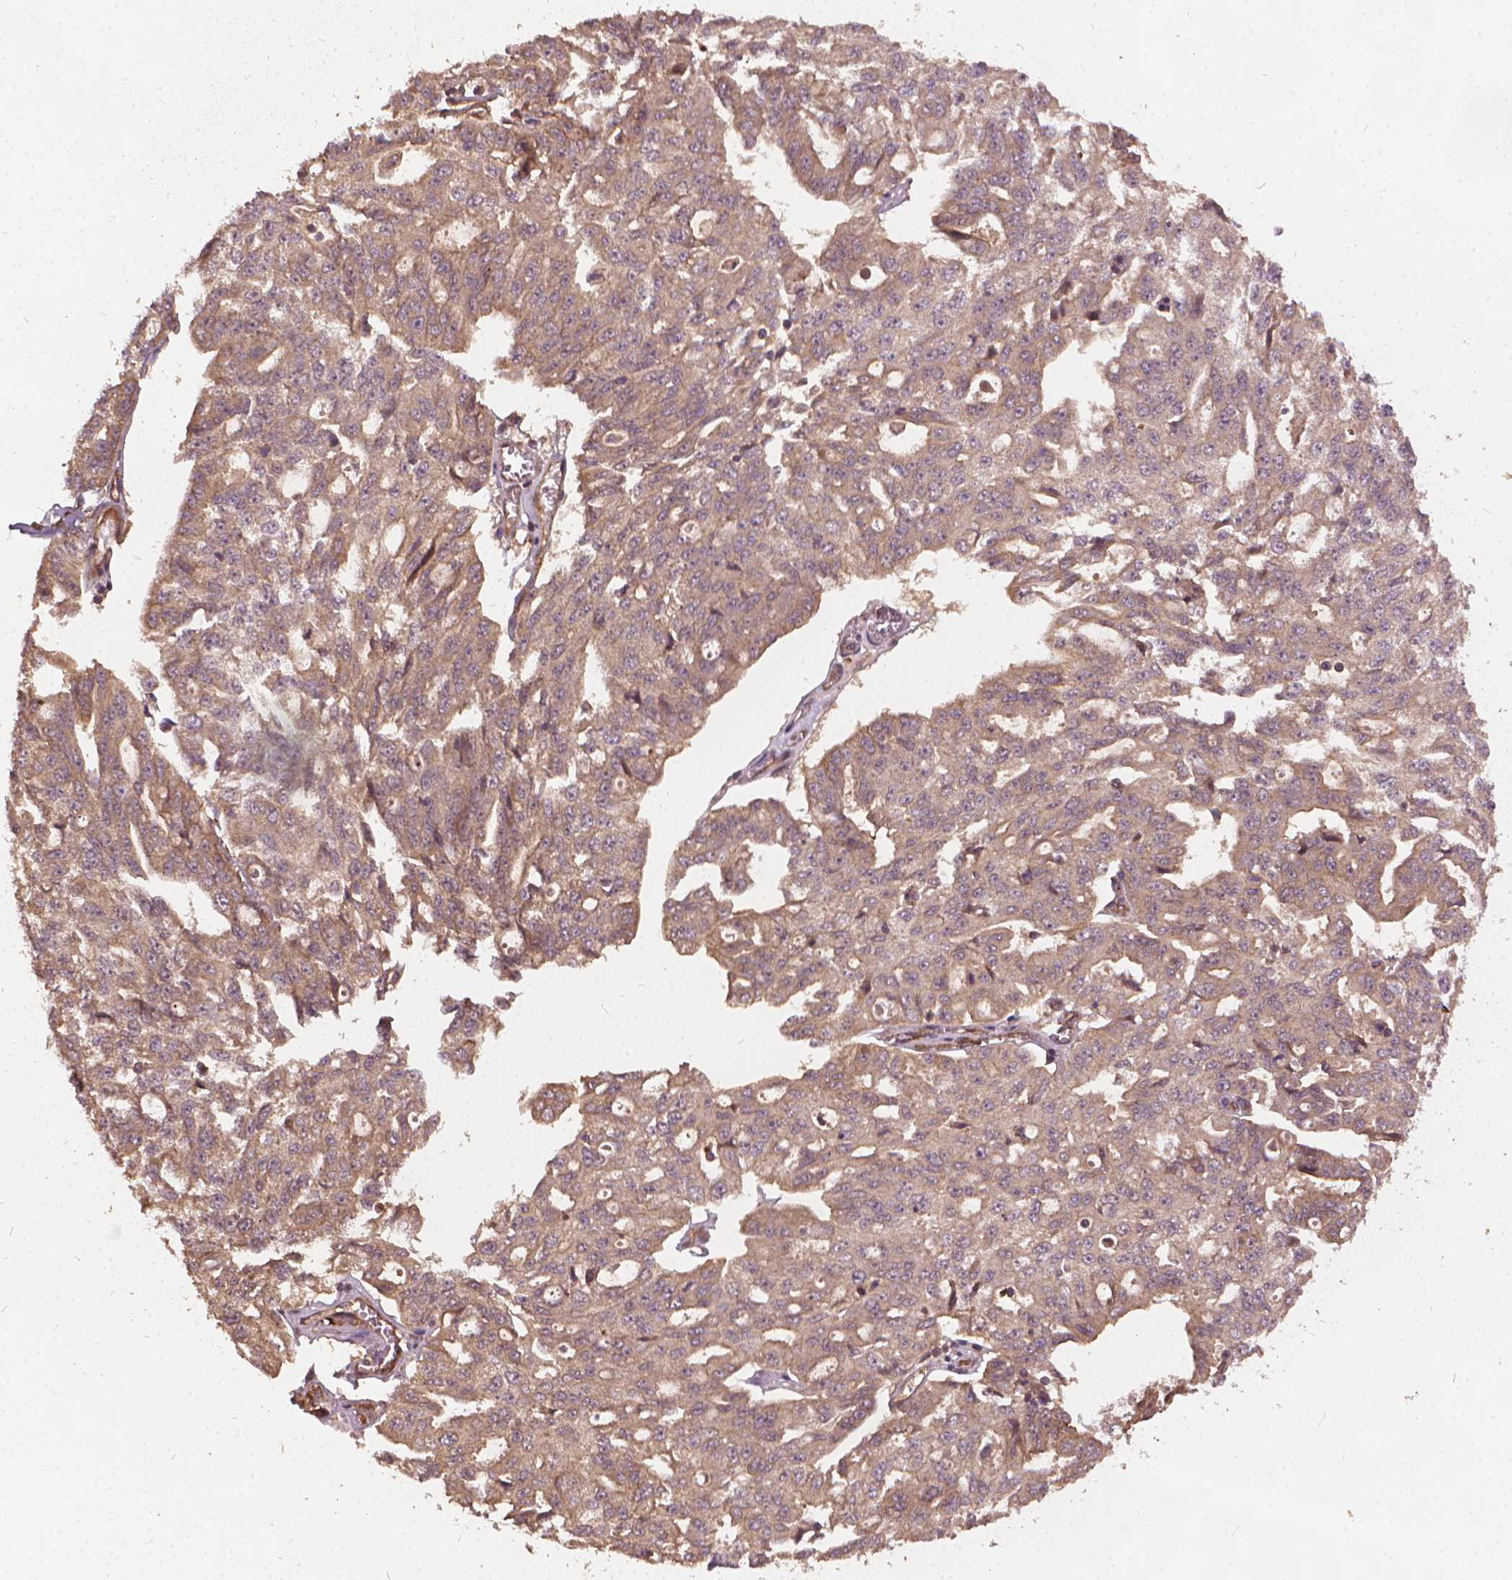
{"staining": {"intensity": "weak", "quantity": ">75%", "location": "cytoplasmic/membranous"}, "tissue": "ovarian cancer", "cell_type": "Tumor cells", "image_type": "cancer", "snomed": [{"axis": "morphology", "description": "Carcinoma, endometroid"}, {"axis": "topography", "description": "Ovary"}], "caption": "An IHC photomicrograph of tumor tissue is shown. Protein staining in brown labels weak cytoplasmic/membranous positivity in ovarian cancer within tumor cells. (DAB = brown stain, brightfield microscopy at high magnification).", "gene": "UBXN2A", "patient": {"sex": "female", "age": 65}}